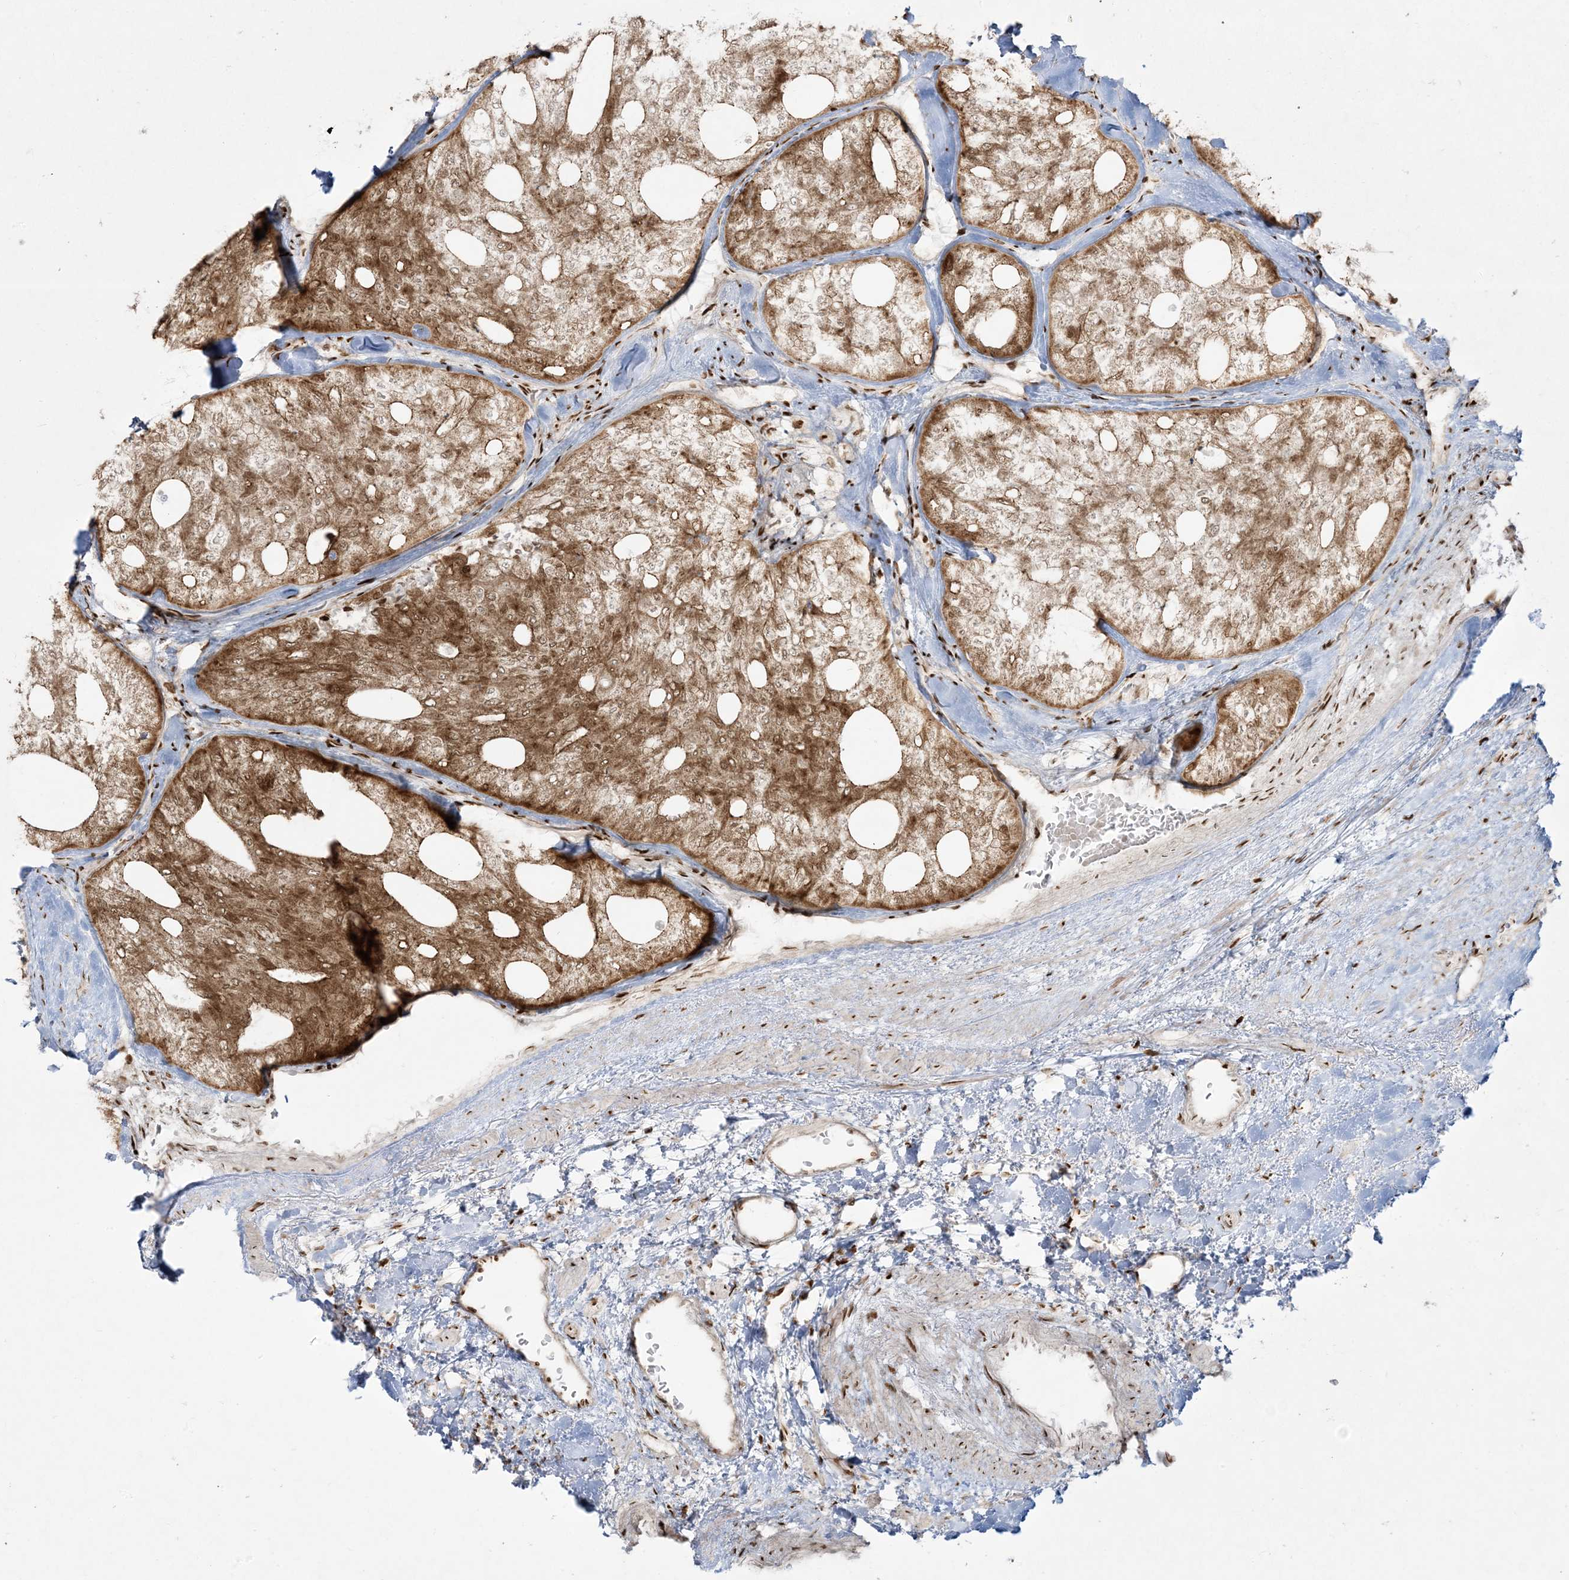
{"staining": {"intensity": "moderate", "quantity": ">75%", "location": "cytoplasmic/membranous,nuclear"}, "tissue": "thyroid cancer", "cell_type": "Tumor cells", "image_type": "cancer", "snomed": [{"axis": "morphology", "description": "Follicular adenoma carcinoma, NOS"}, {"axis": "topography", "description": "Thyroid gland"}], "caption": "Protein expression analysis of human thyroid cancer (follicular adenoma carcinoma) reveals moderate cytoplasmic/membranous and nuclear expression in about >75% of tumor cells.", "gene": "RBM10", "patient": {"sex": "male", "age": 75}}